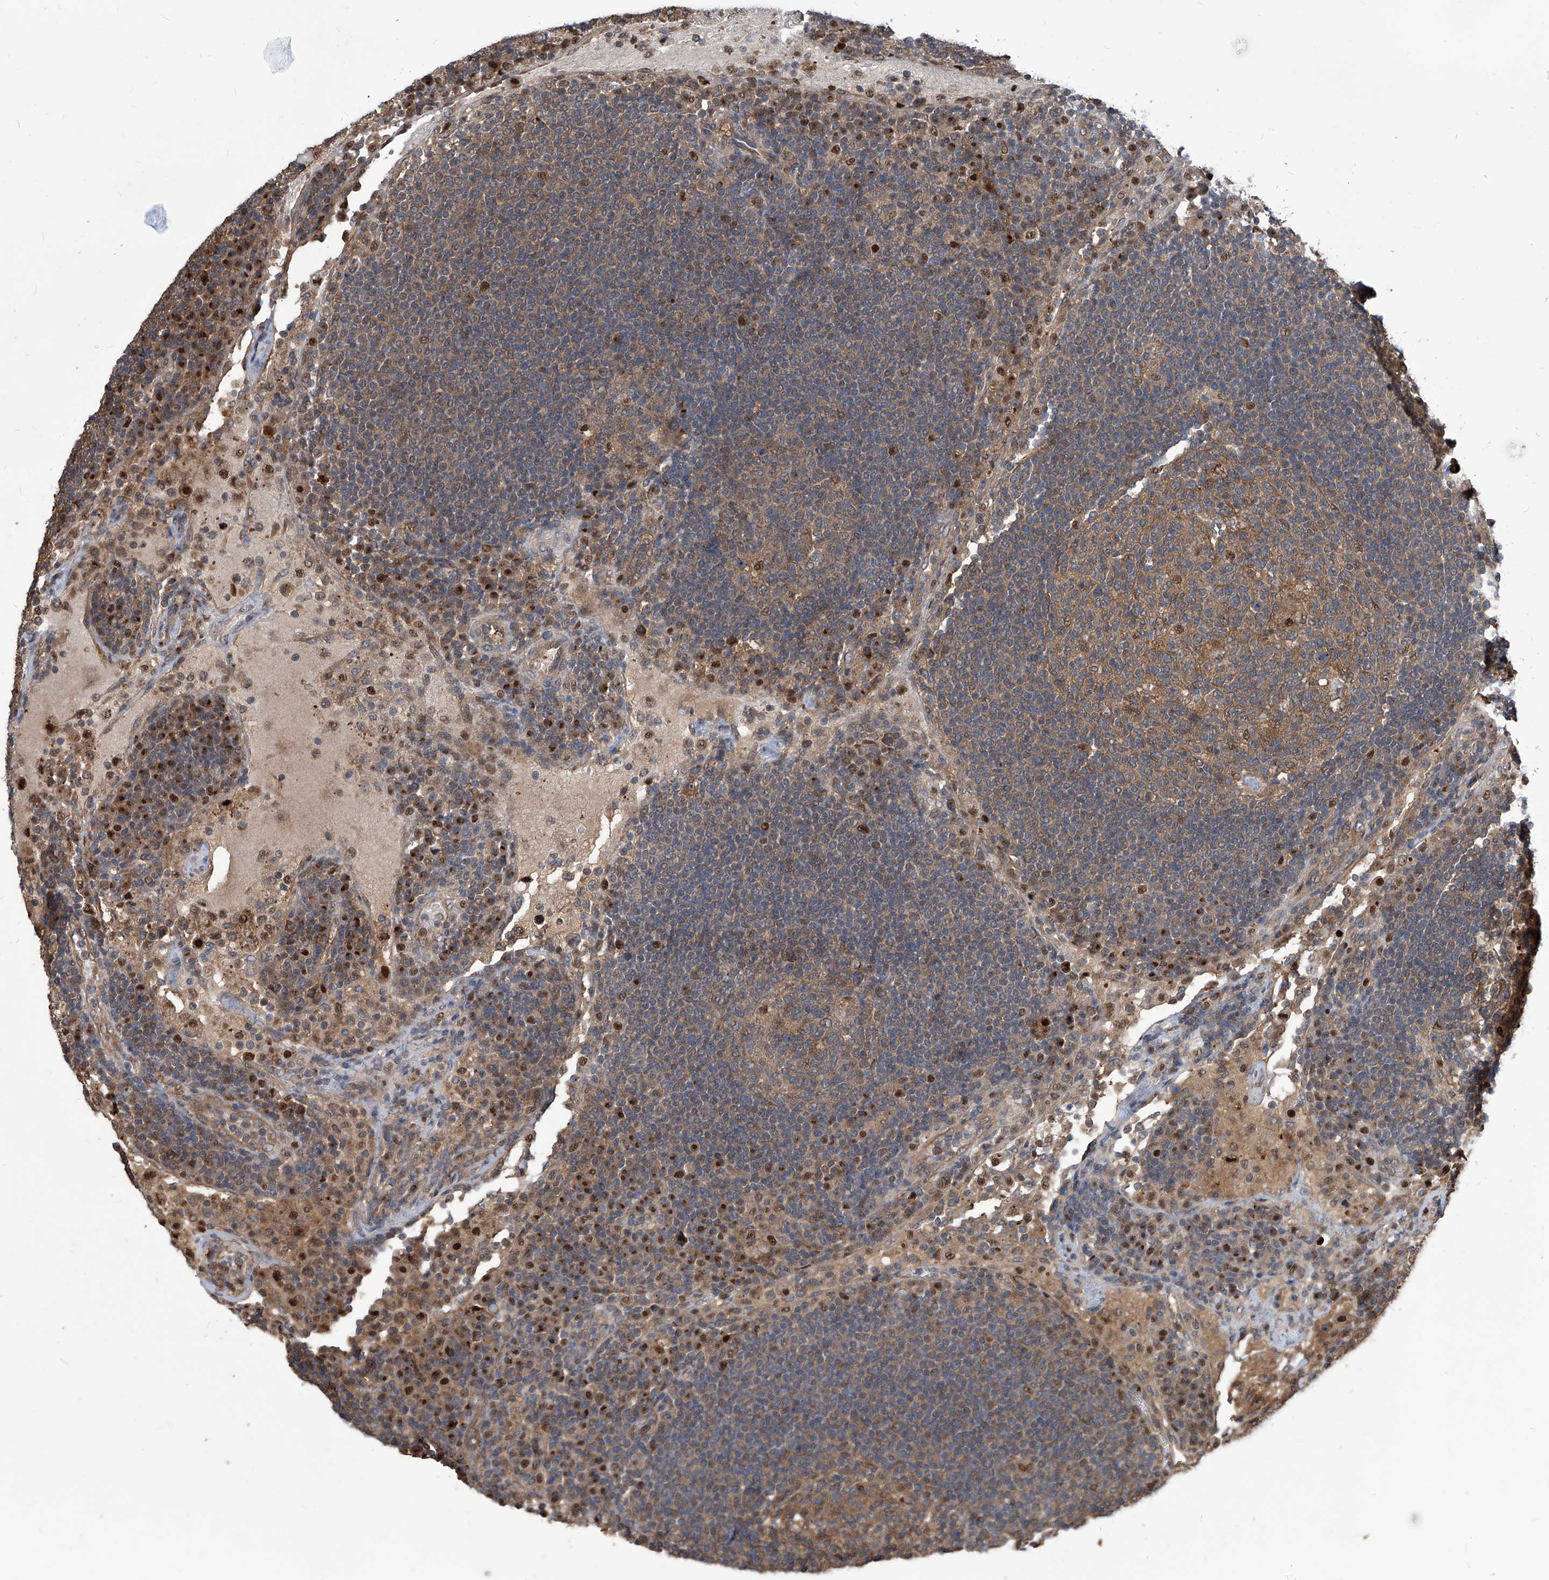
{"staining": {"intensity": "weak", "quantity": "25%-75%", "location": "cytoplasmic/membranous,nuclear"}, "tissue": "lymph node", "cell_type": "Germinal center cells", "image_type": "normal", "snomed": [{"axis": "morphology", "description": "Normal tissue, NOS"}, {"axis": "topography", "description": "Lymph node"}], "caption": "High-power microscopy captured an immunohistochemistry (IHC) micrograph of normal lymph node, revealing weak cytoplasmic/membranous,nuclear expression in about 25%-75% of germinal center cells. (DAB (3,3'-diaminobenzidine) IHC with brightfield microscopy, high magnification).", "gene": "PSMB1", "patient": {"sex": "female", "age": 53}}